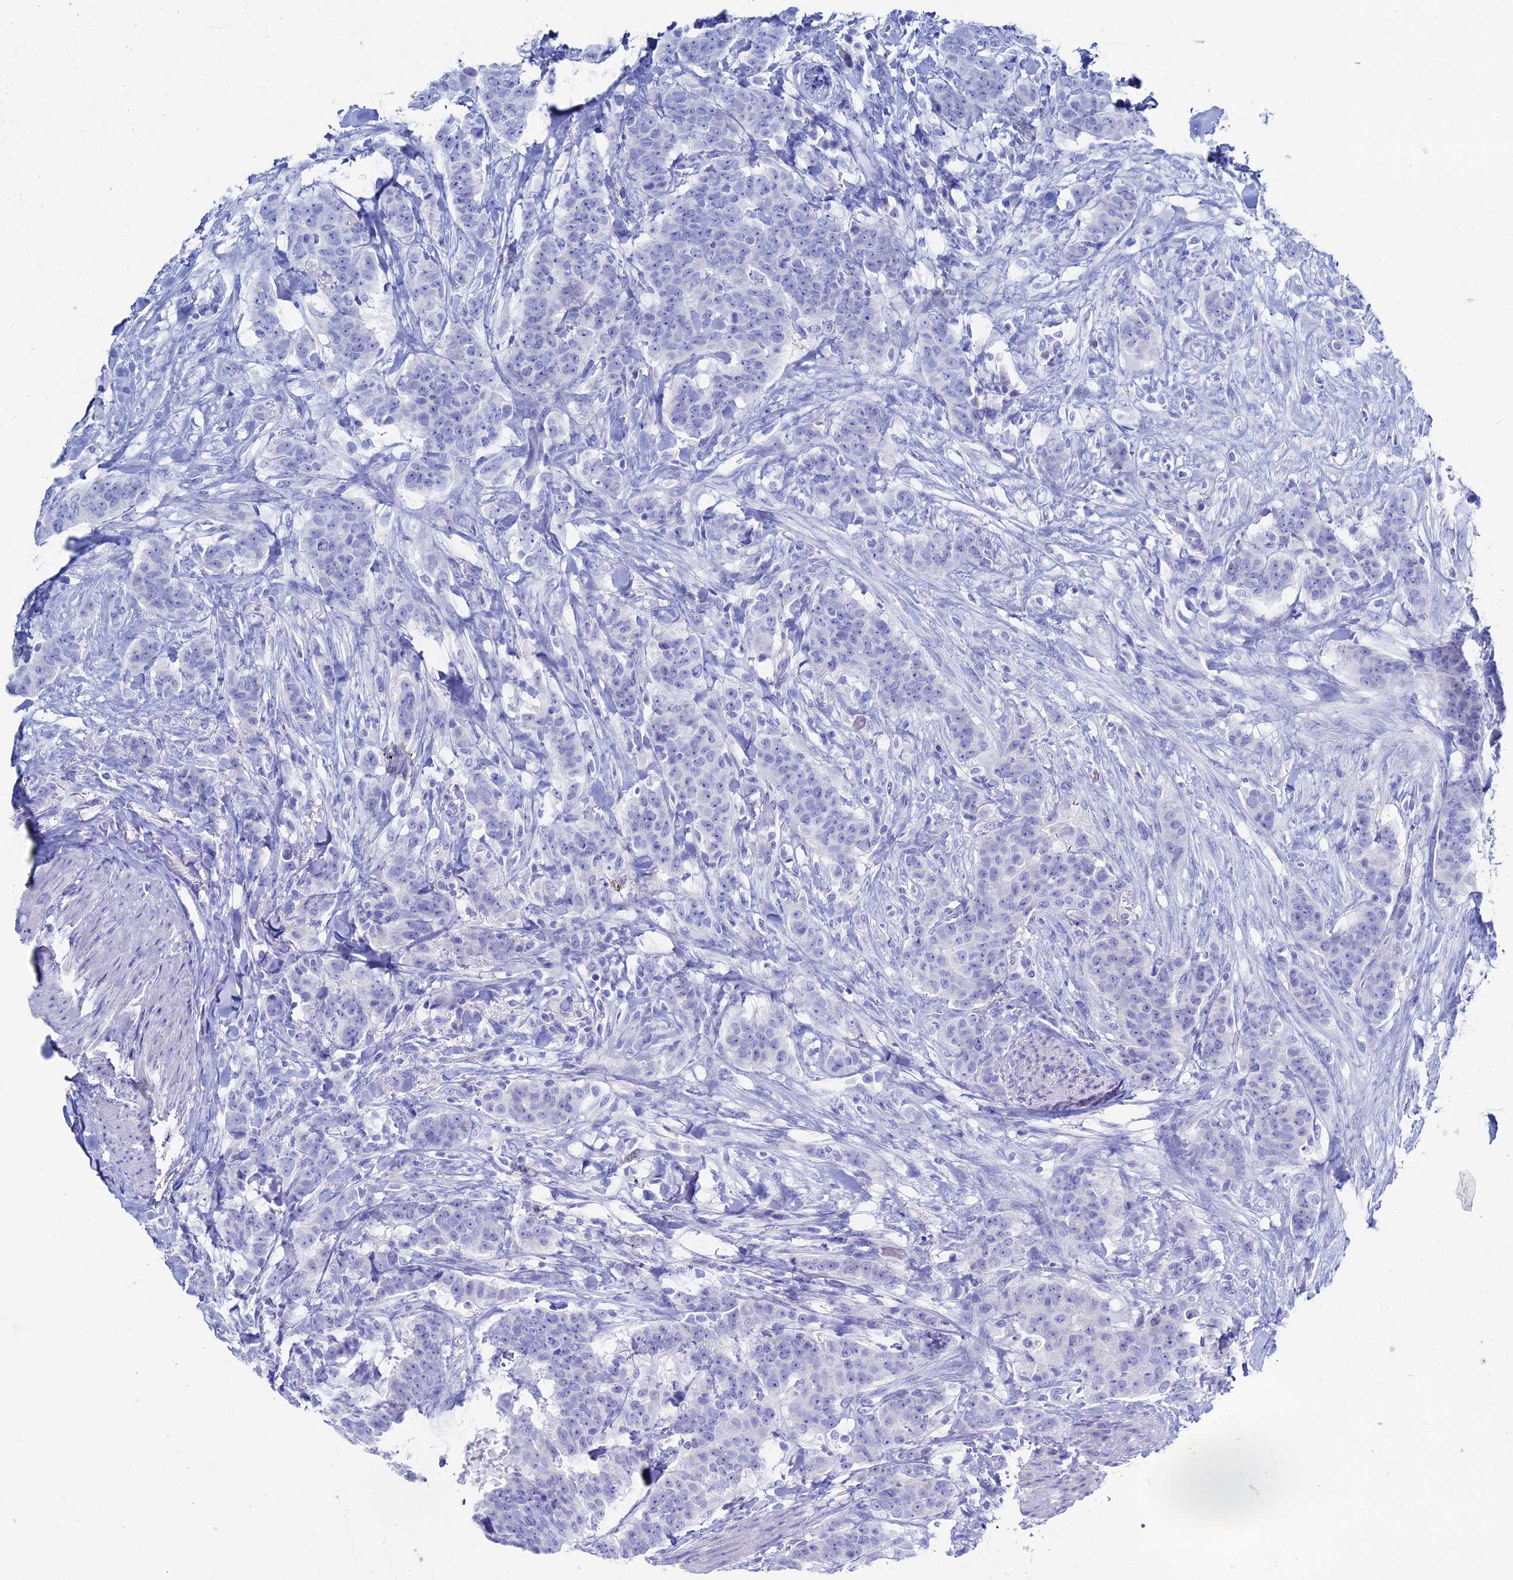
{"staining": {"intensity": "negative", "quantity": "none", "location": "none"}, "tissue": "breast cancer", "cell_type": "Tumor cells", "image_type": "cancer", "snomed": [{"axis": "morphology", "description": "Duct carcinoma"}, {"axis": "topography", "description": "Breast"}], "caption": "Tumor cells are negative for brown protein staining in invasive ductal carcinoma (breast).", "gene": "UNC119", "patient": {"sex": "female", "age": 40}}